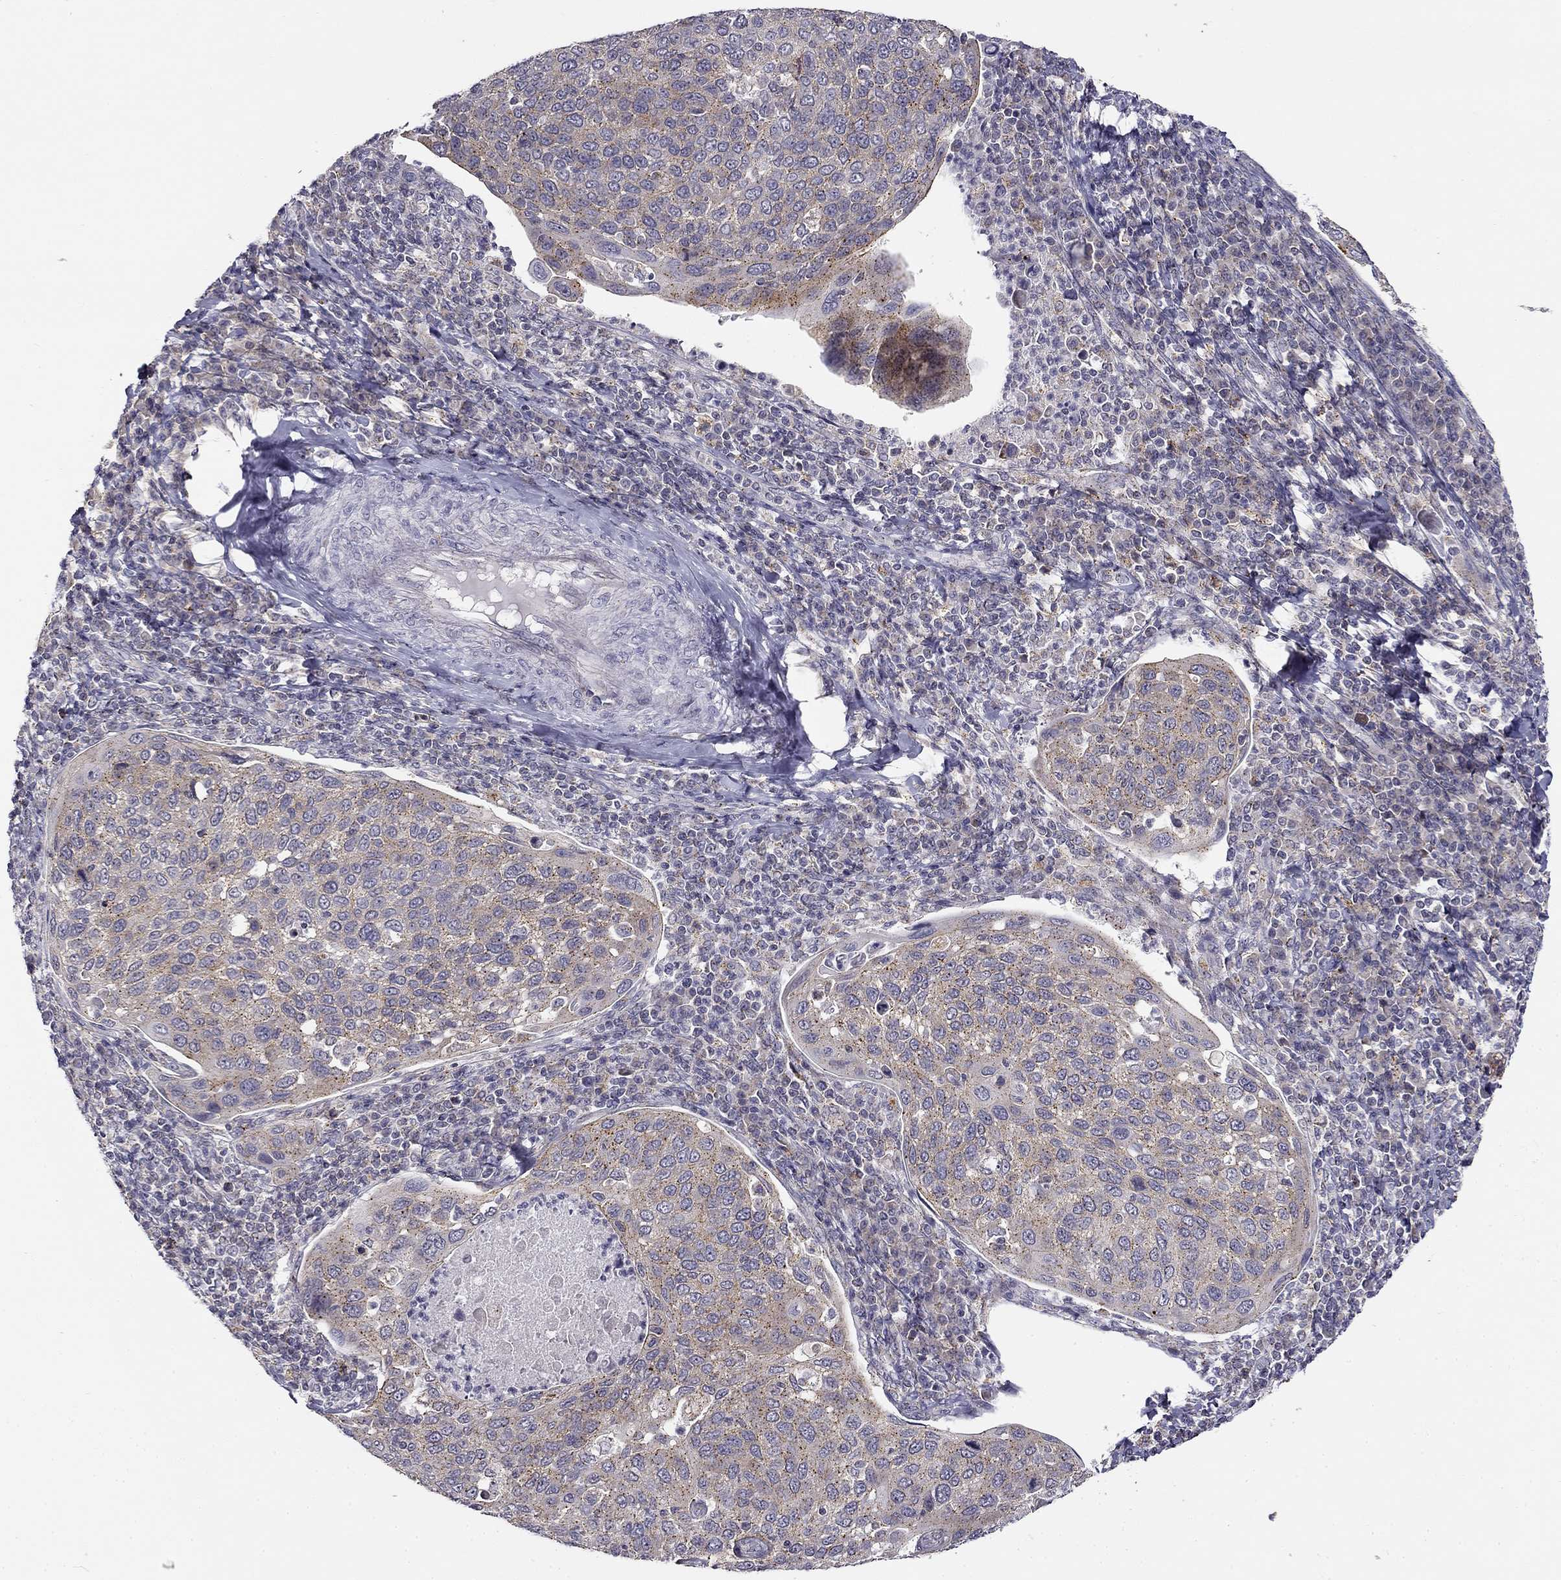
{"staining": {"intensity": "moderate", "quantity": "<25%", "location": "cytoplasmic/membranous"}, "tissue": "cervical cancer", "cell_type": "Tumor cells", "image_type": "cancer", "snomed": [{"axis": "morphology", "description": "Squamous cell carcinoma, NOS"}, {"axis": "topography", "description": "Cervix"}], "caption": "The photomicrograph demonstrates staining of squamous cell carcinoma (cervical), revealing moderate cytoplasmic/membranous protein expression (brown color) within tumor cells. (DAB IHC with brightfield microscopy, high magnification).", "gene": "CNR1", "patient": {"sex": "female", "age": 54}}